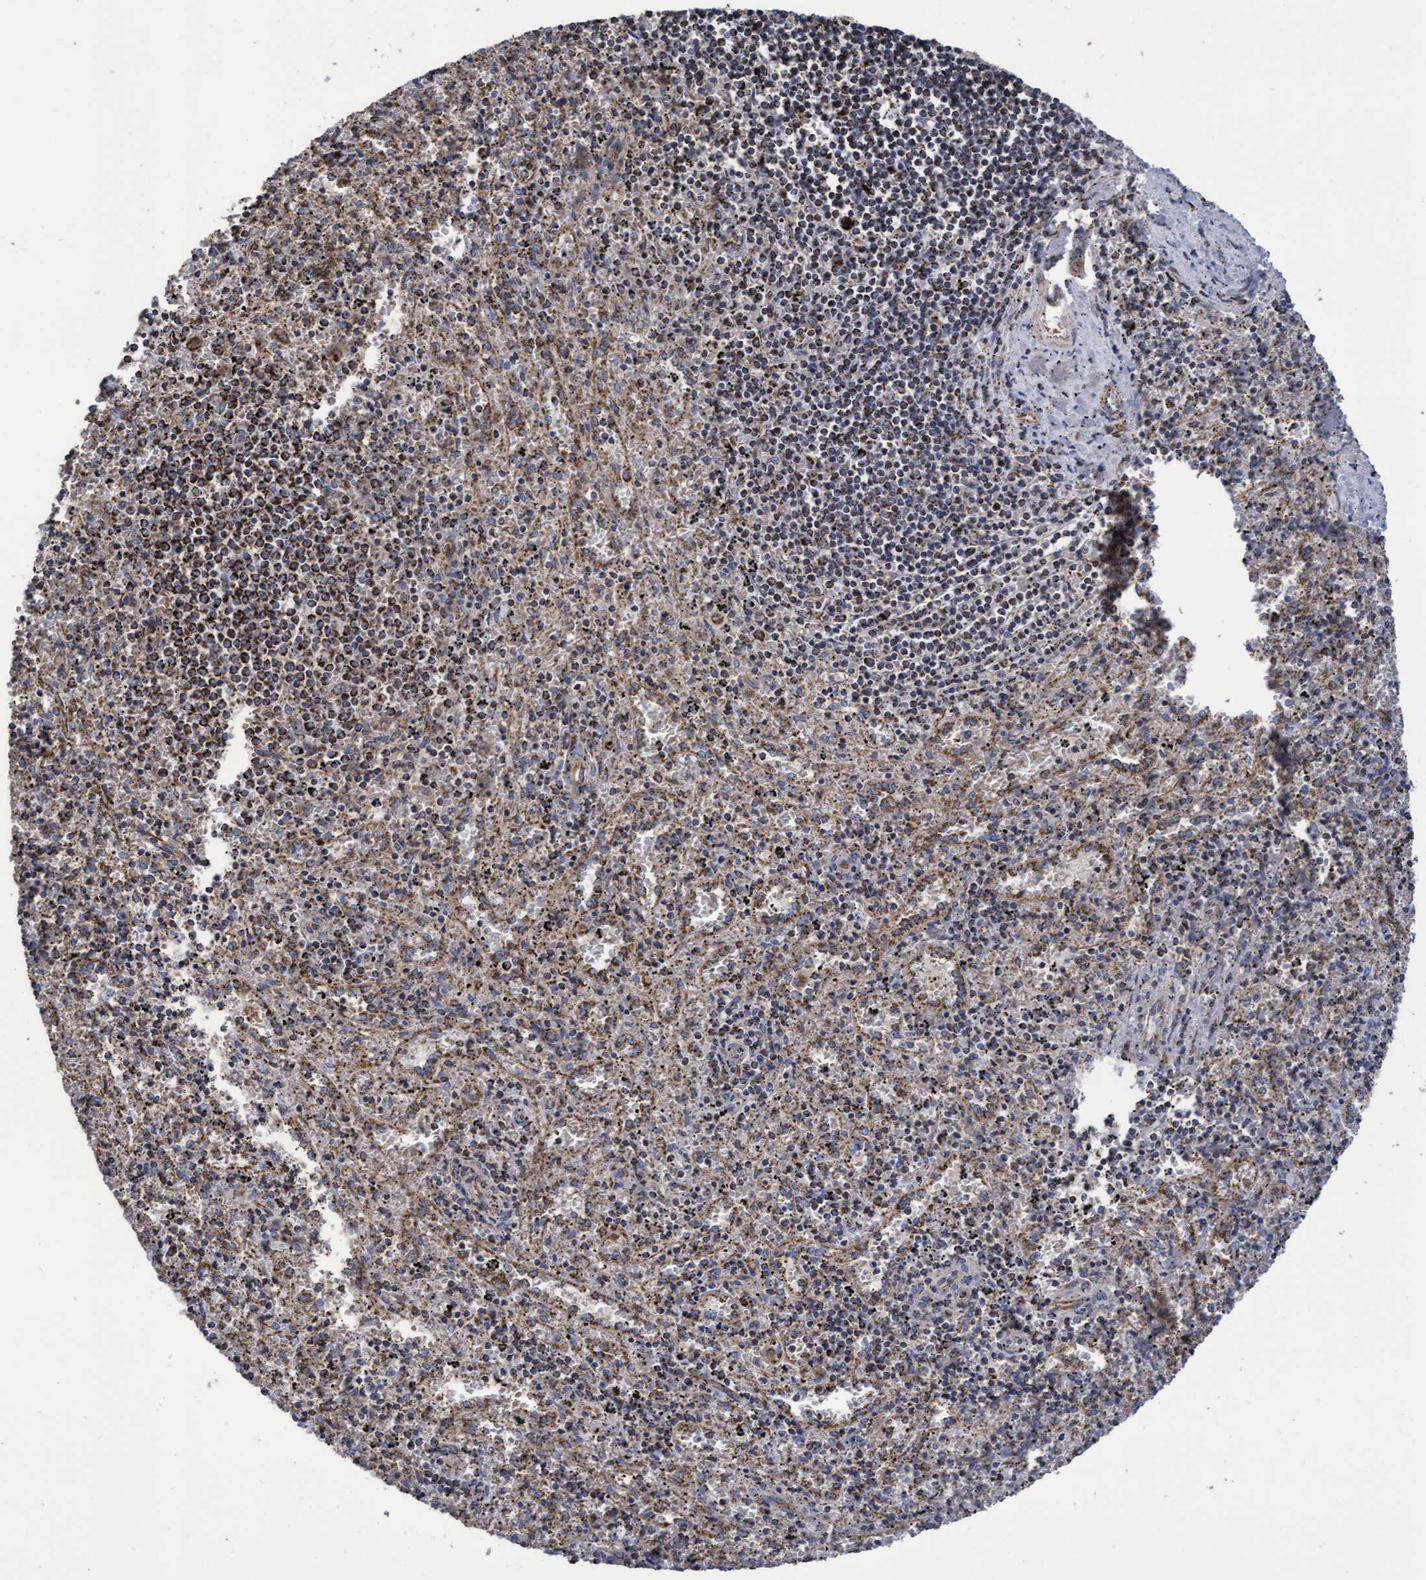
{"staining": {"intensity": "strong", "quantity": "25%-75%", "location": "cytoplasmic/membranous"}, "tissue": "spleen", "cell_type": "Cells in red pulp", "image_type": "normal", "snomed": [{"axis": "morphology", "description": "Normal tissue, NOS"}, {"axis": "topography", "description": "Spleen"}], "caption": "This micrograph demonstrates IHC staining of unremarkable human spleen, with high strong cytoplasmic/membranous staining in approximately 25%-75% of cells in red pulp.", "gene": "COBL", "patient": {"sex": "male", "age": 11}}